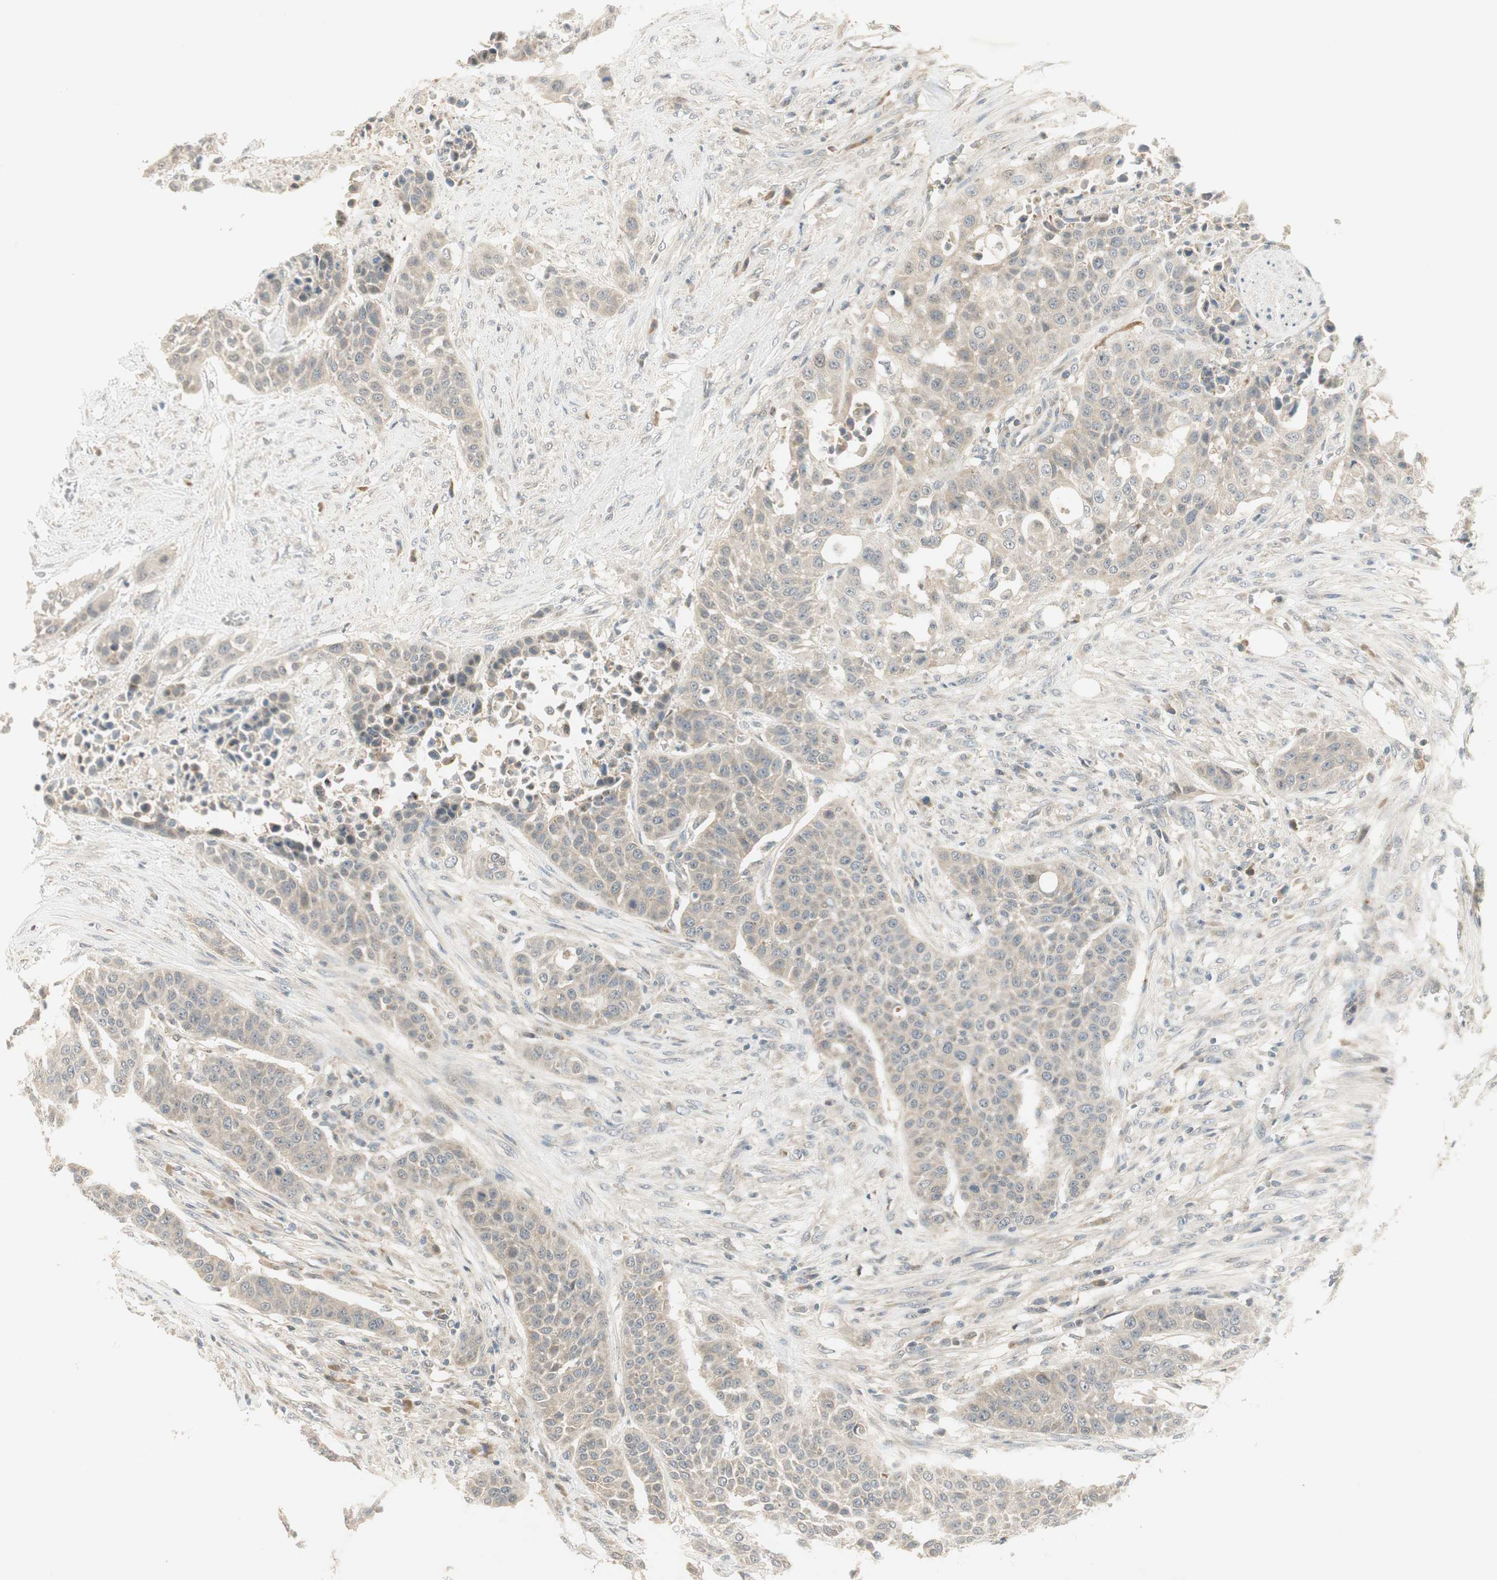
{"staining": {"intensity": "weak", "quantity": "<25%", "location": "cytoplasmic/membranous"}, "tissue": "urothelial cancer", "cell_type": "Tumor cells", "image_type": "cancer", "snomed": [{"axis": "morphology", "description": "Urothelial carcinoma, High grade"}, {"axis": "topography", "description": "Urinary bladder"}], "caption": "An immunohistochemistry image of high-grade urothelial carcinoma is shown. There is no staining in tumor cells of high-grade urothelial carcinoma.", "gene": "USP2", "patient": {"sex": "male", "age": 74}}